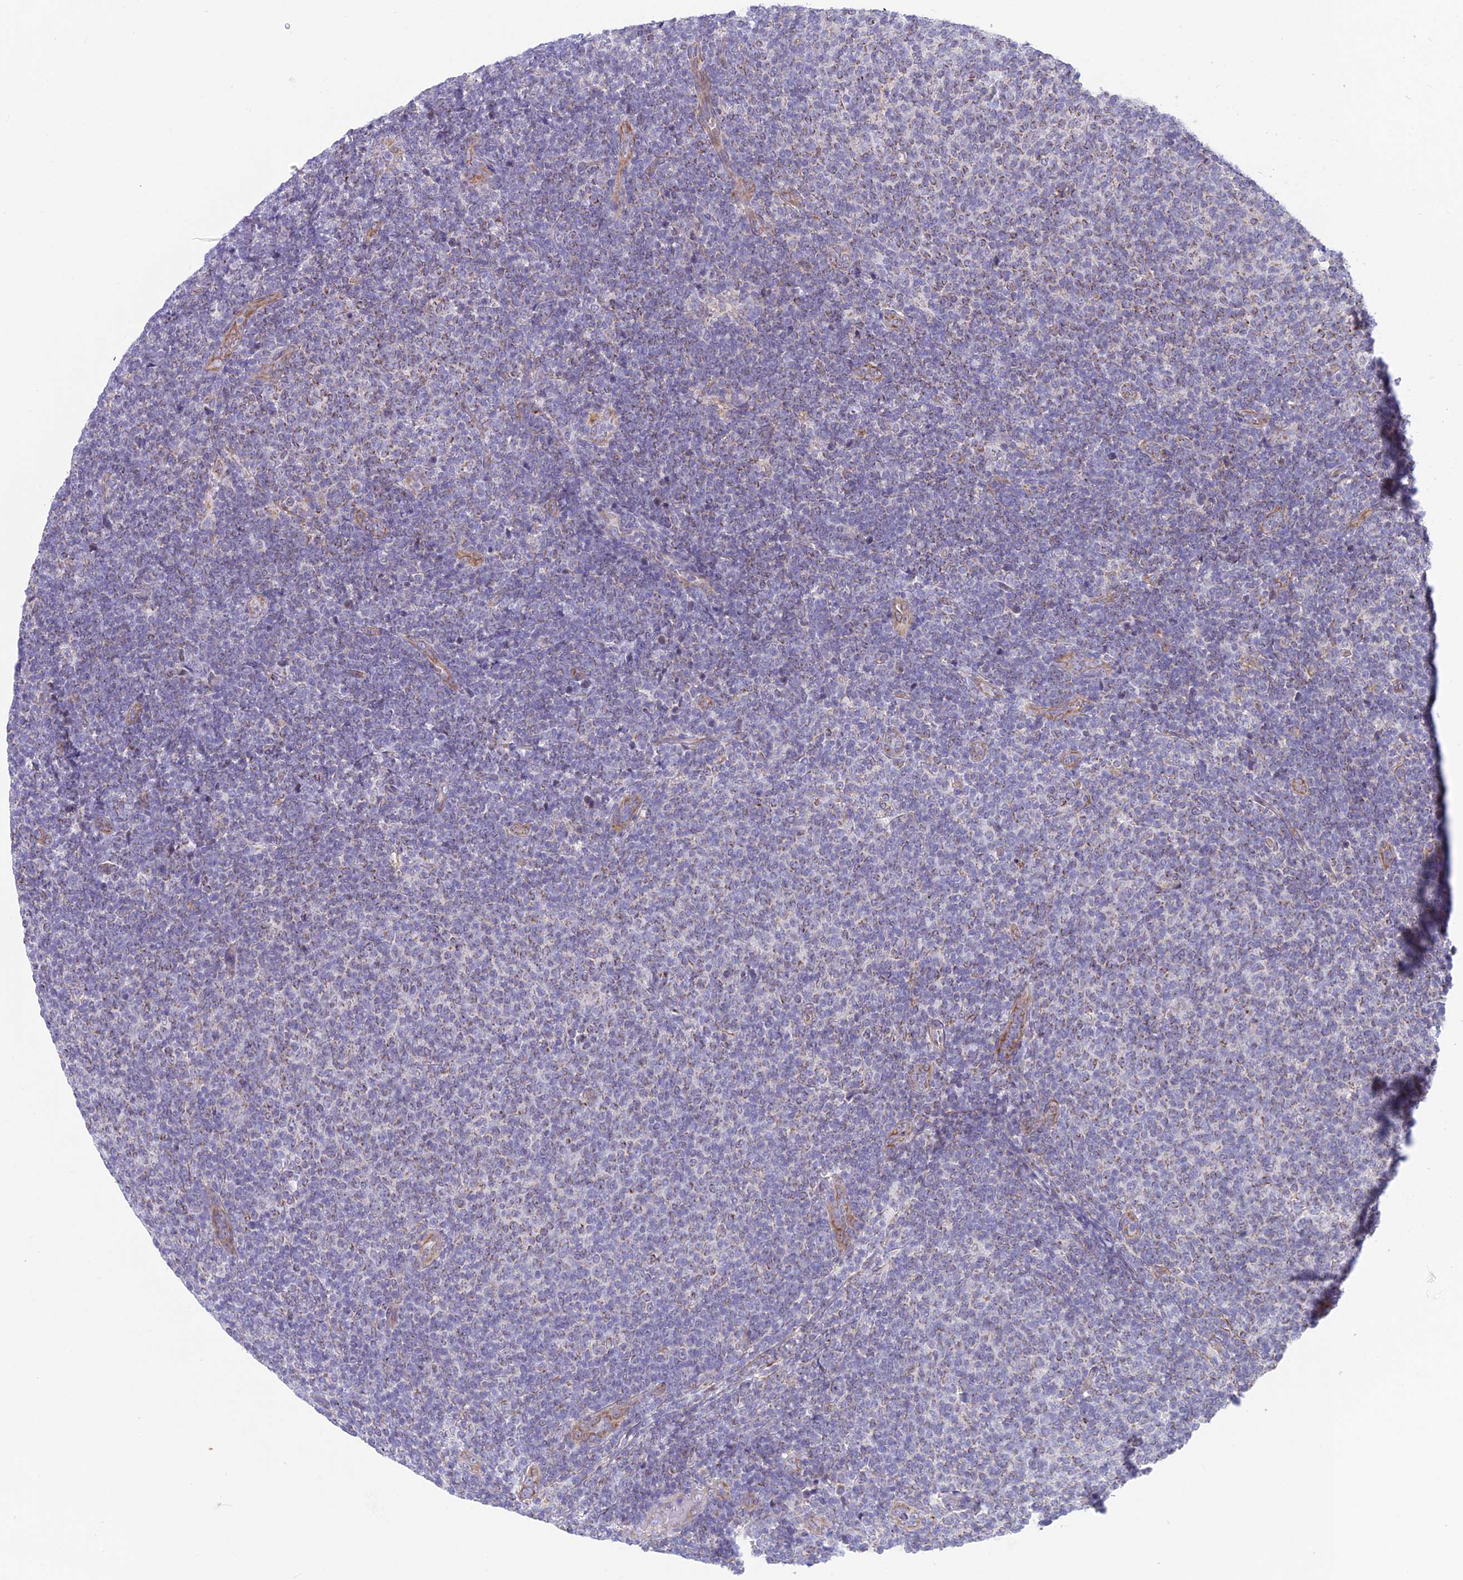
{"staining": {"intensity": "weak", "quantity": "25%-75%", "location": "cytoplasmic/membranous"}, "tissue": "lymphoma", "cell_type": "Tumor cells", "image_type": "cancer", "snomed": [{"axis": "morphology", "description": "Malignant lymphoma, non-Hodgkin's type, Low grade"}, {"axis": "topography", "description": "Lymph node"}], "caption": "Low-grade malignant lymphoma, non-Hodgkin's type tissue exhibits weak cytoplasmic/membranous expression in about 25%-75% of tumor cells", "gene": "PLAC9", "patient": {"sex": "male", "age": 66}}